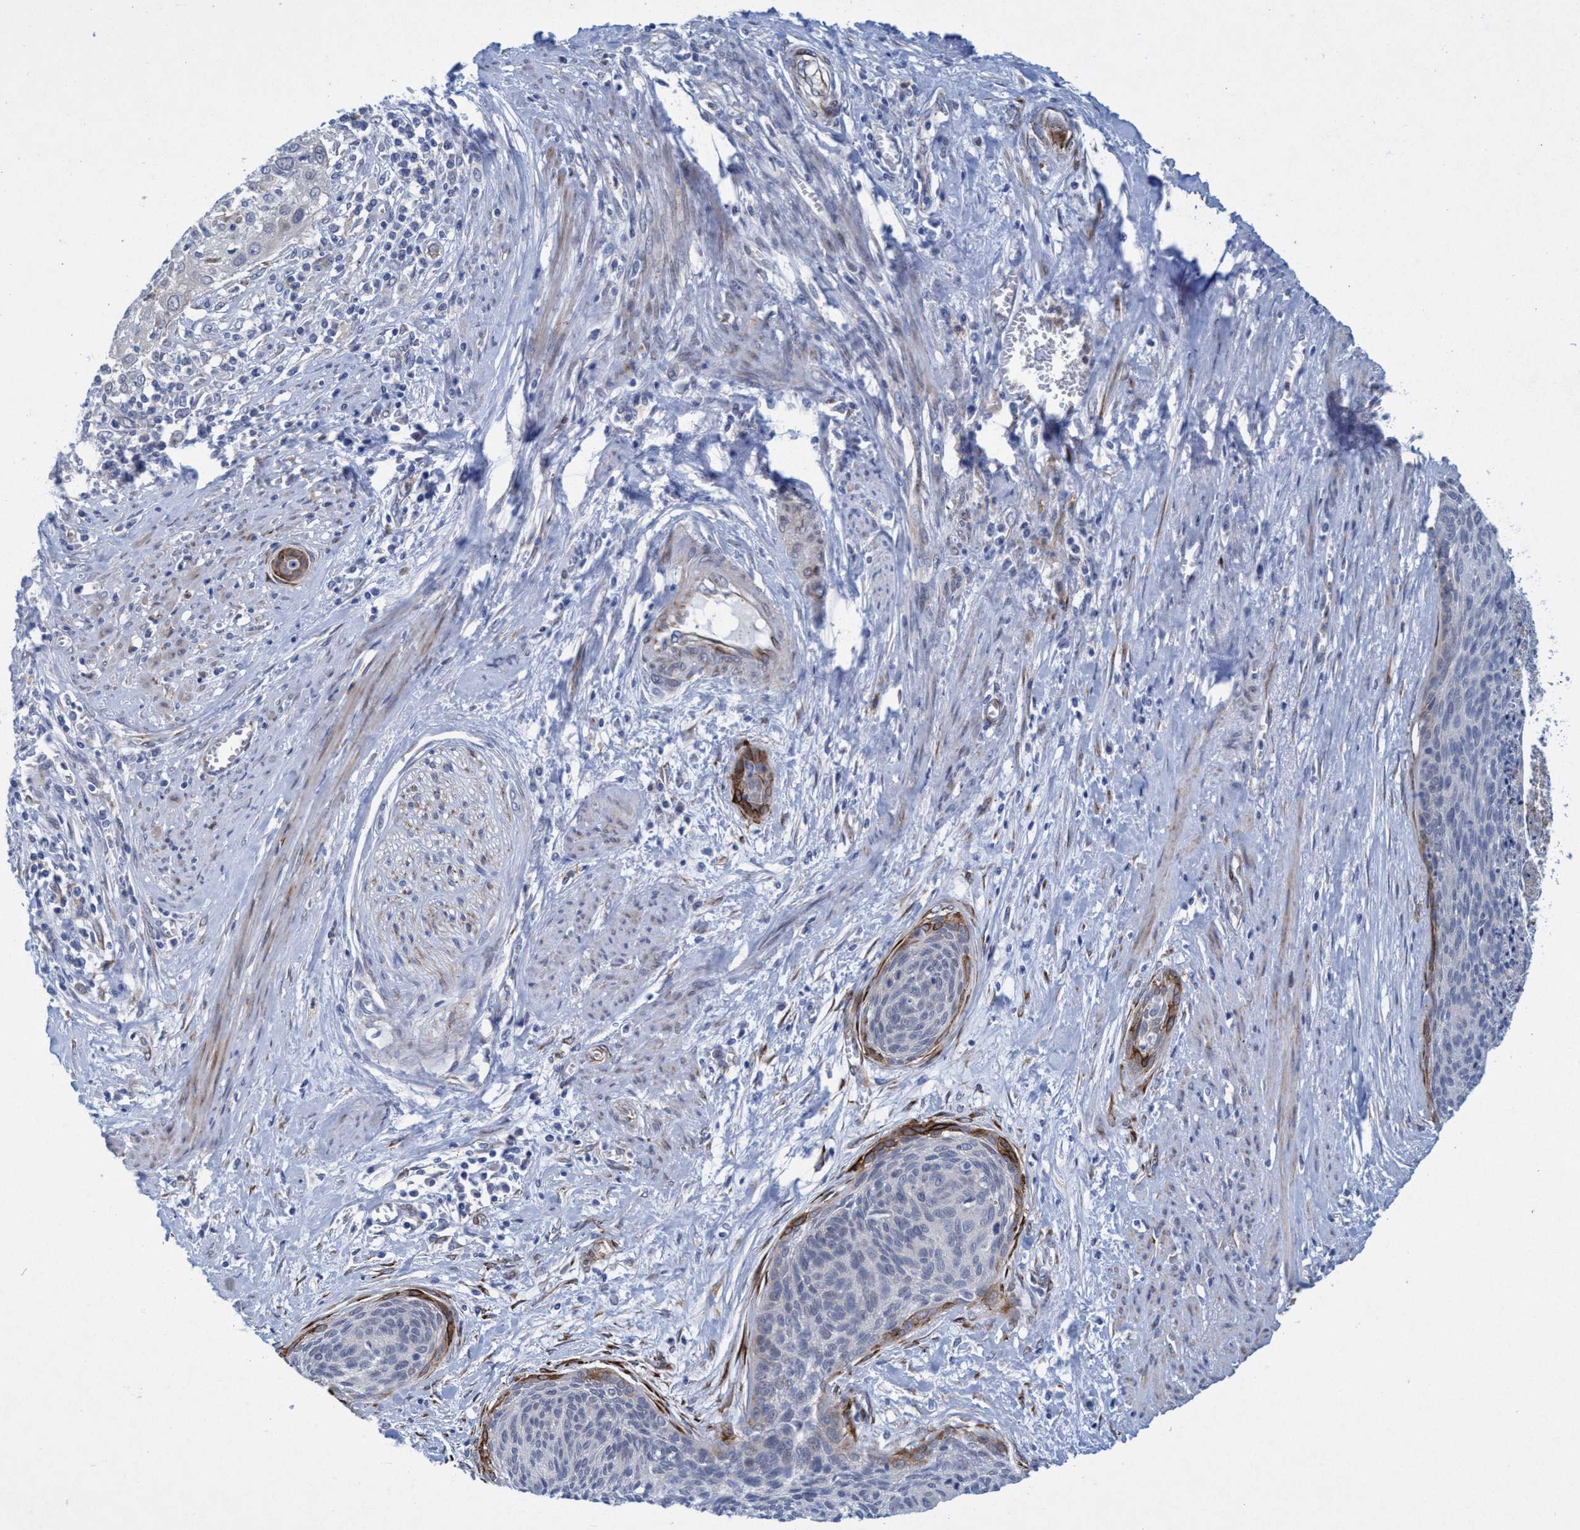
{"staining": {"intensity": "moderate", "quantity": "<25%", "location": "cytoplasmic/membranous"}, "tissue": "cervical cancer", "cell_type": "Tumor cells", "image_type": "cancer", "snomed": [{"axis": "morphology", "description": "Squamous cell carcinoma, NOS"}, {"axis": "topography", "description": "Cervix"}], "caption": "Human squamous cell carcinoma (cervical) stained with a protein marker exhibits moderate staining in tumor cells.", "gene": "SLC43A2", "patient": {"sex": "female", "age": 55}}